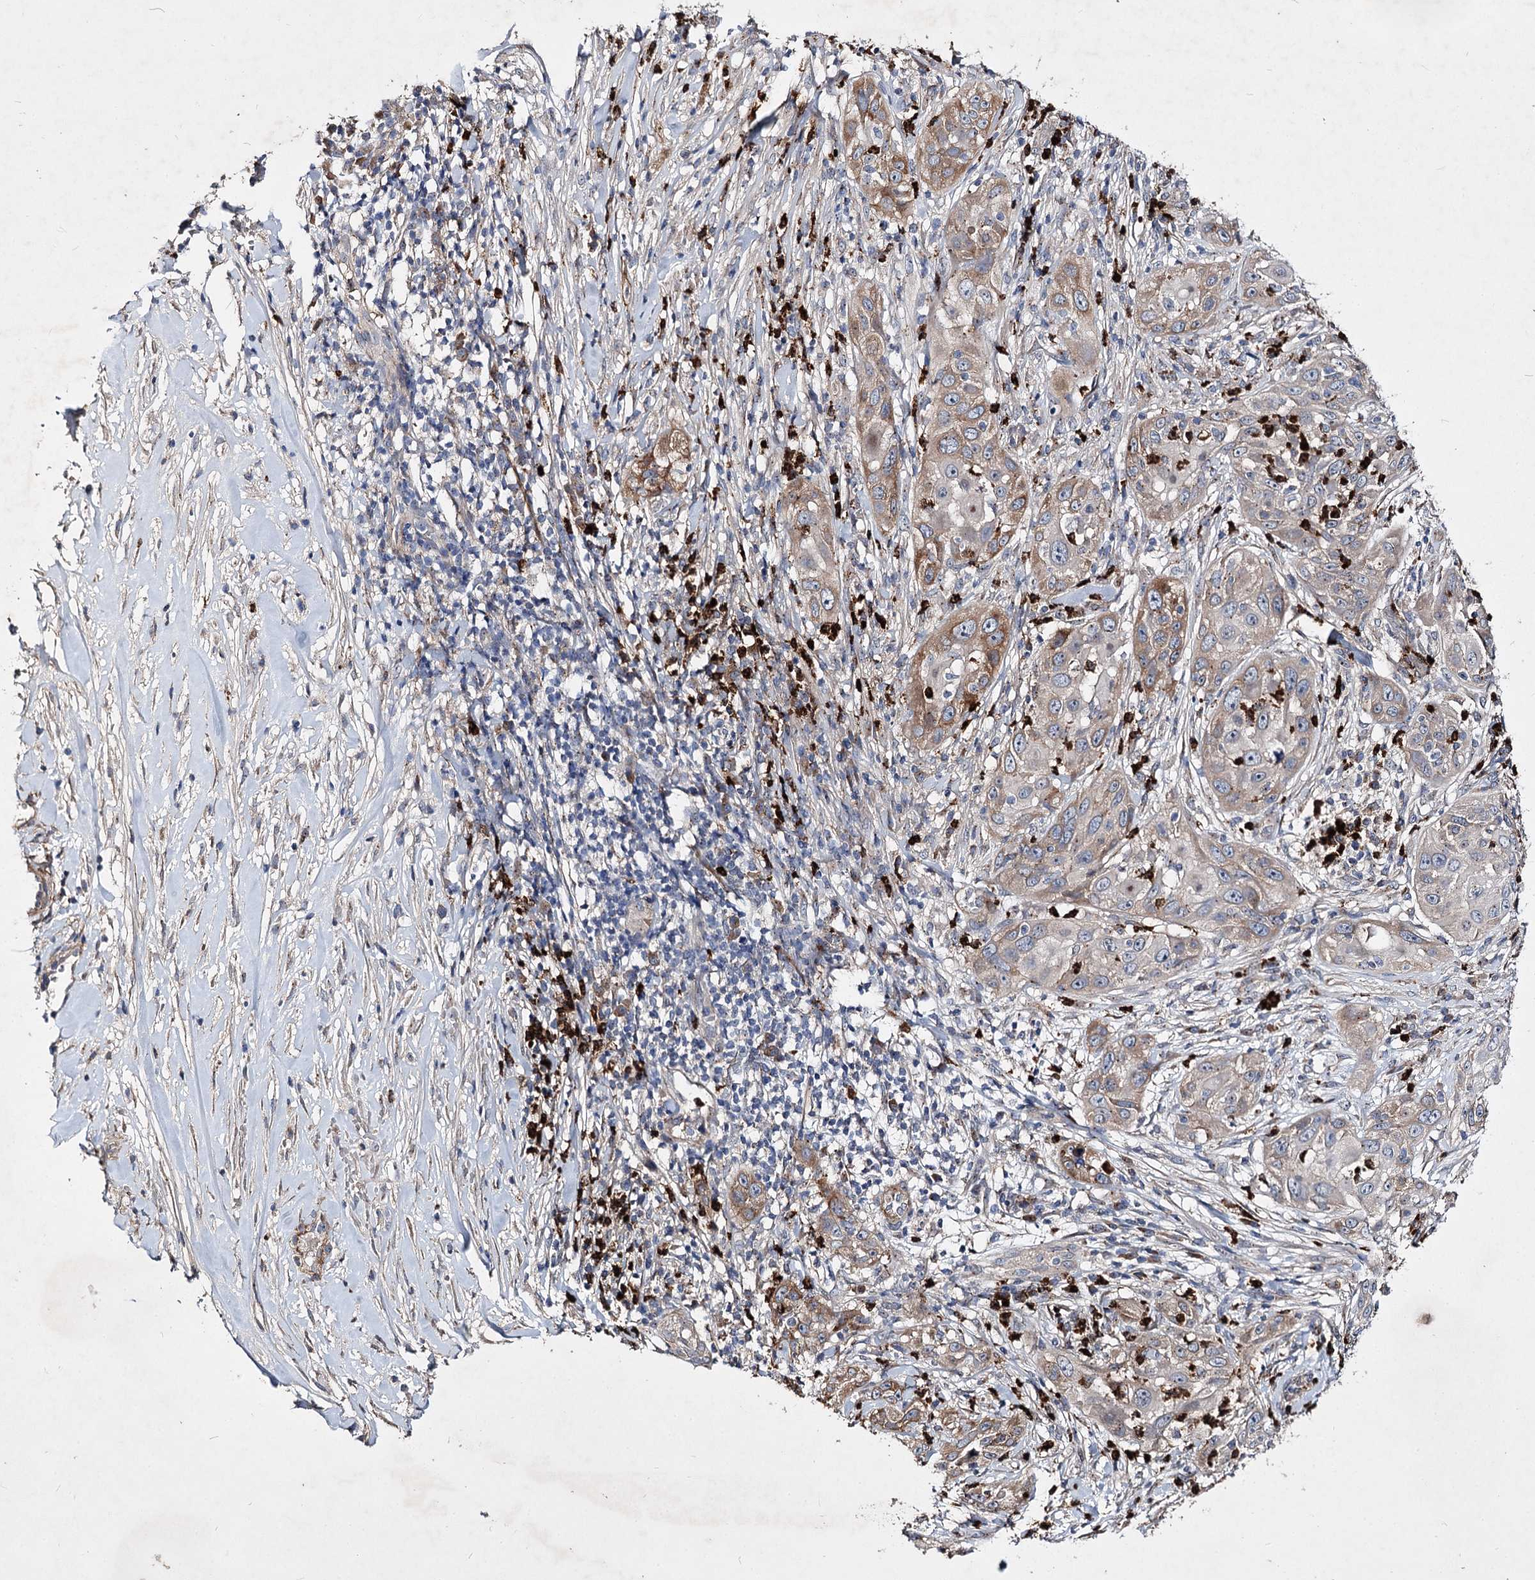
{"staining": {"intensity": "moderate", "quantity": "<25%", "location": "cytoplasmic/membranous"}, "tissue": "skin cancer", "cell_type": "Tumor cells", "image_type": "cancer", "snomed": [{"axis": "morphology", "description": "Squamous cell carcinoma, NOS"}, {"axis": "topography", "description": "Skin"}], "caption": "The micrograph exhibits a brown stain indicating the presence of a protein in the cytoplasmic/membranous of tumor cells in skin cancer (squamous cell carcinoma). The staining is performed using DAB (3,3'-diaminobenzidine) brown chromogen to label protein expression. The nuclei are counter-stained blue using hematoxylin.", "gene": "MINDY3", "patient": {"sex": "female", "age": 44}}